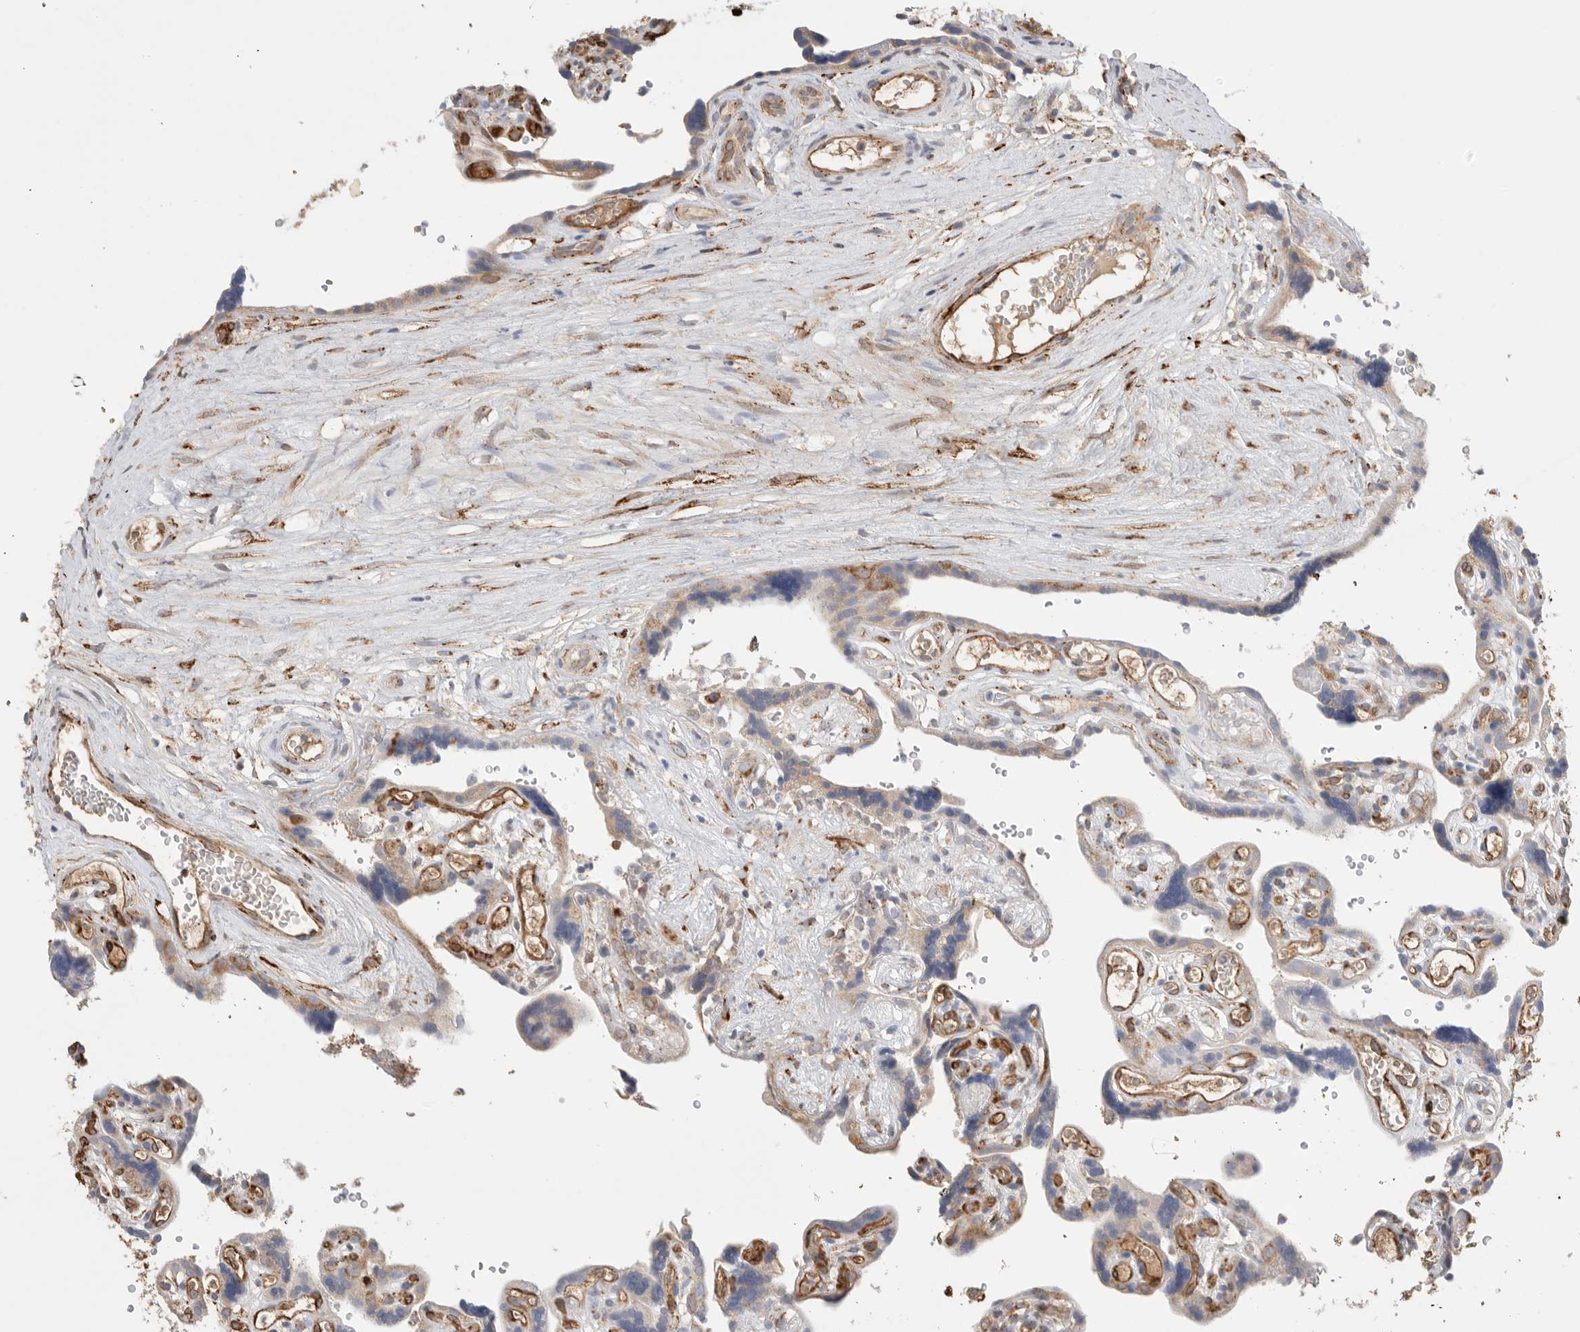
{"staining": {"intensity": "strong", "quantity": ">75%", "location": "cytoplasmic/membranous"}, "tissue": "placenta", "cell_type": "Decidual cells", "image_type": "normal", "snomed": [{"axis": "morphology", "description": "Normal tissue, NOS"}, {"axis": "topography", "description": "Placenta"}], "caption": "Placenta stained with a brown dye demonstrates strong cytoplasmic/membranous positive expression in about >75% of decidual cells.", "gene": "BLOC1S5", "patient": {"sex": "female", "age": 30}}